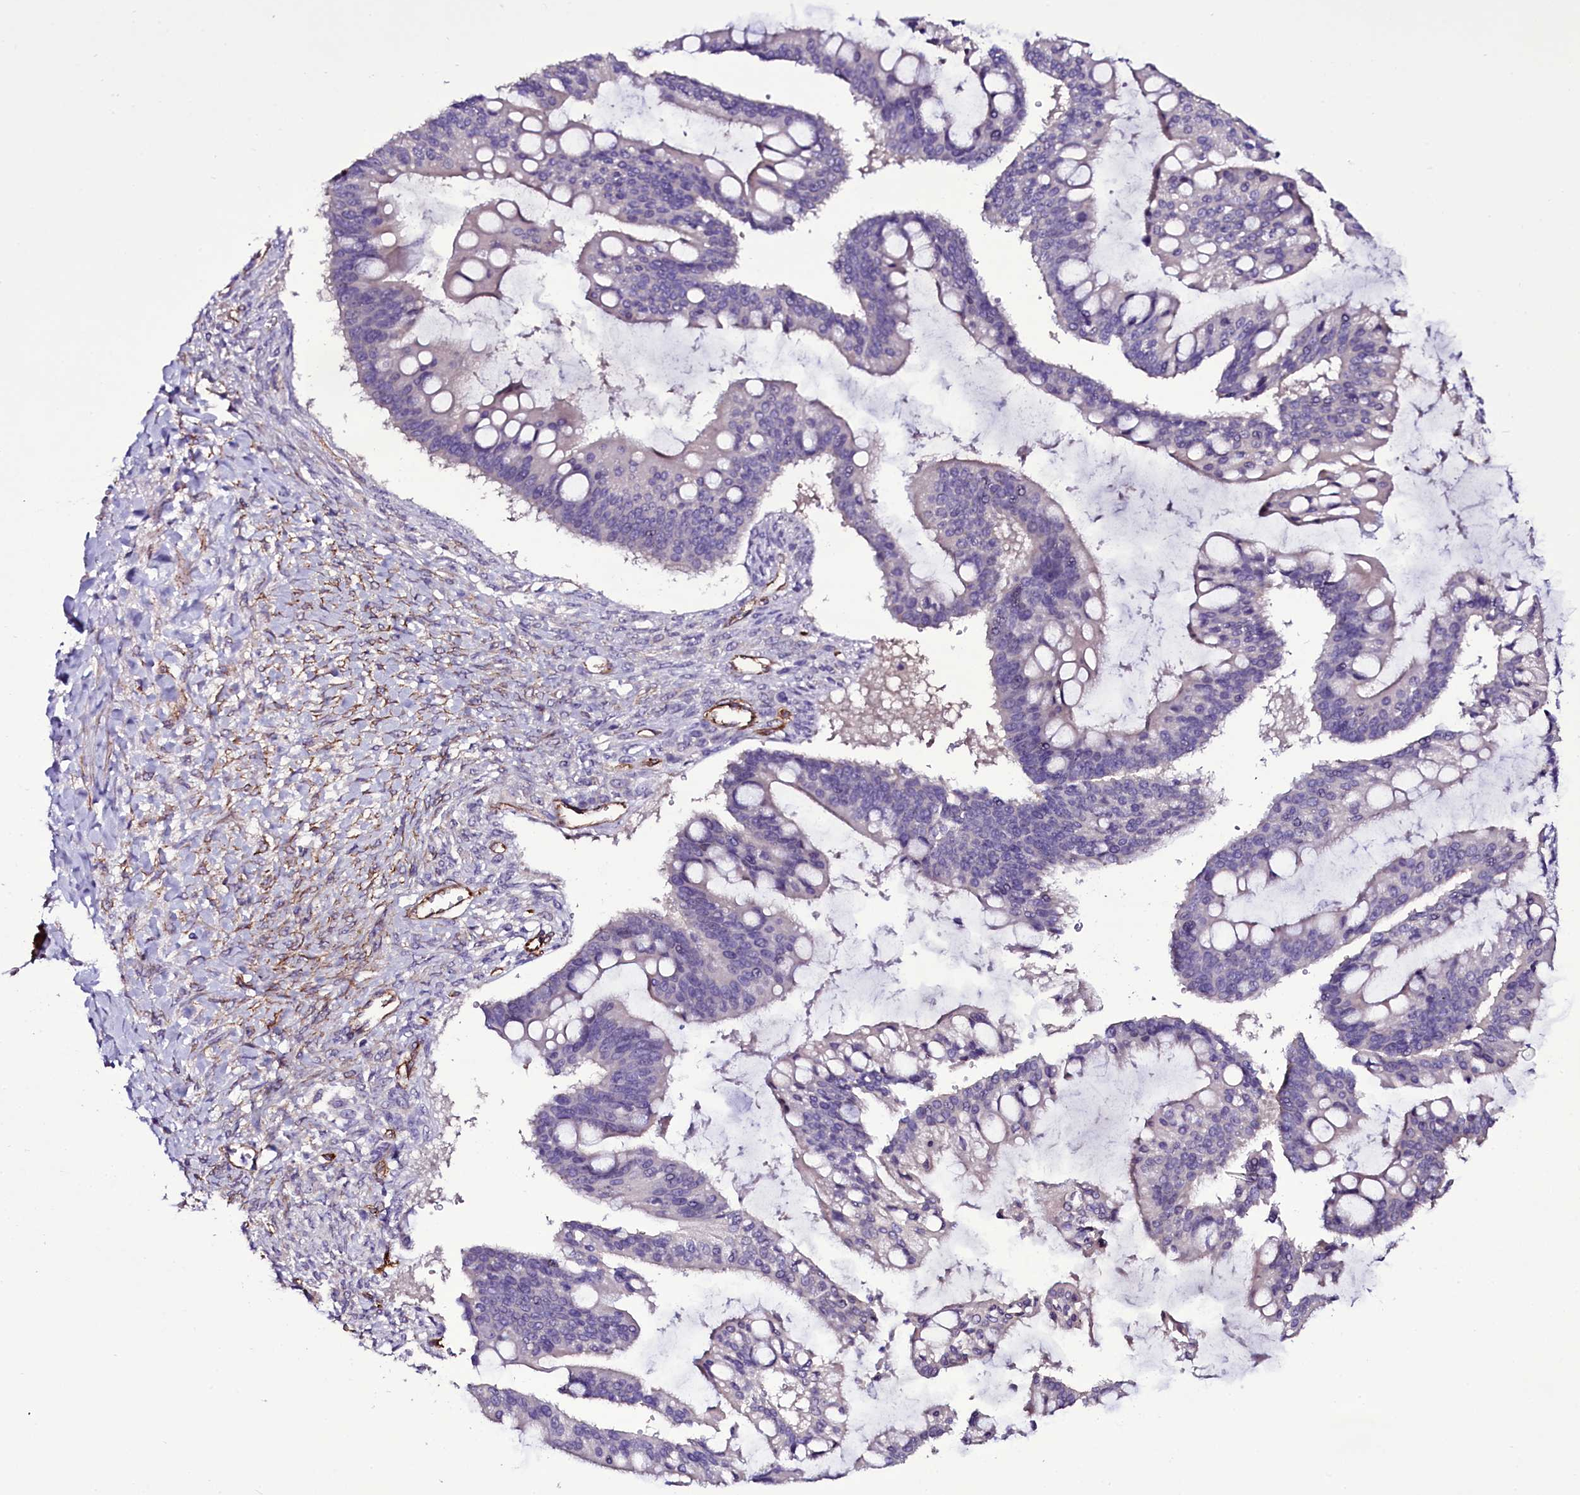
{"staining": {"intensity": "negative", "quantity": "none", "location": "none"}, "tissue": "ovarian cancer", "cell_type": "Tumor cells", "image_type": "cancer", "snomed": [{"axis": "morphology", "description": "Cystadenocarcinoma, mucinous, NOS"}, {"axis": "topography", "description": "Ovary"}], "caption": "Image shows no protein positivity in tumor cells of ovarian mucinous cystadenocarcinoma tissue.", "gene": "MEX3C", "patient": {"sex": "female", "age": 73}}